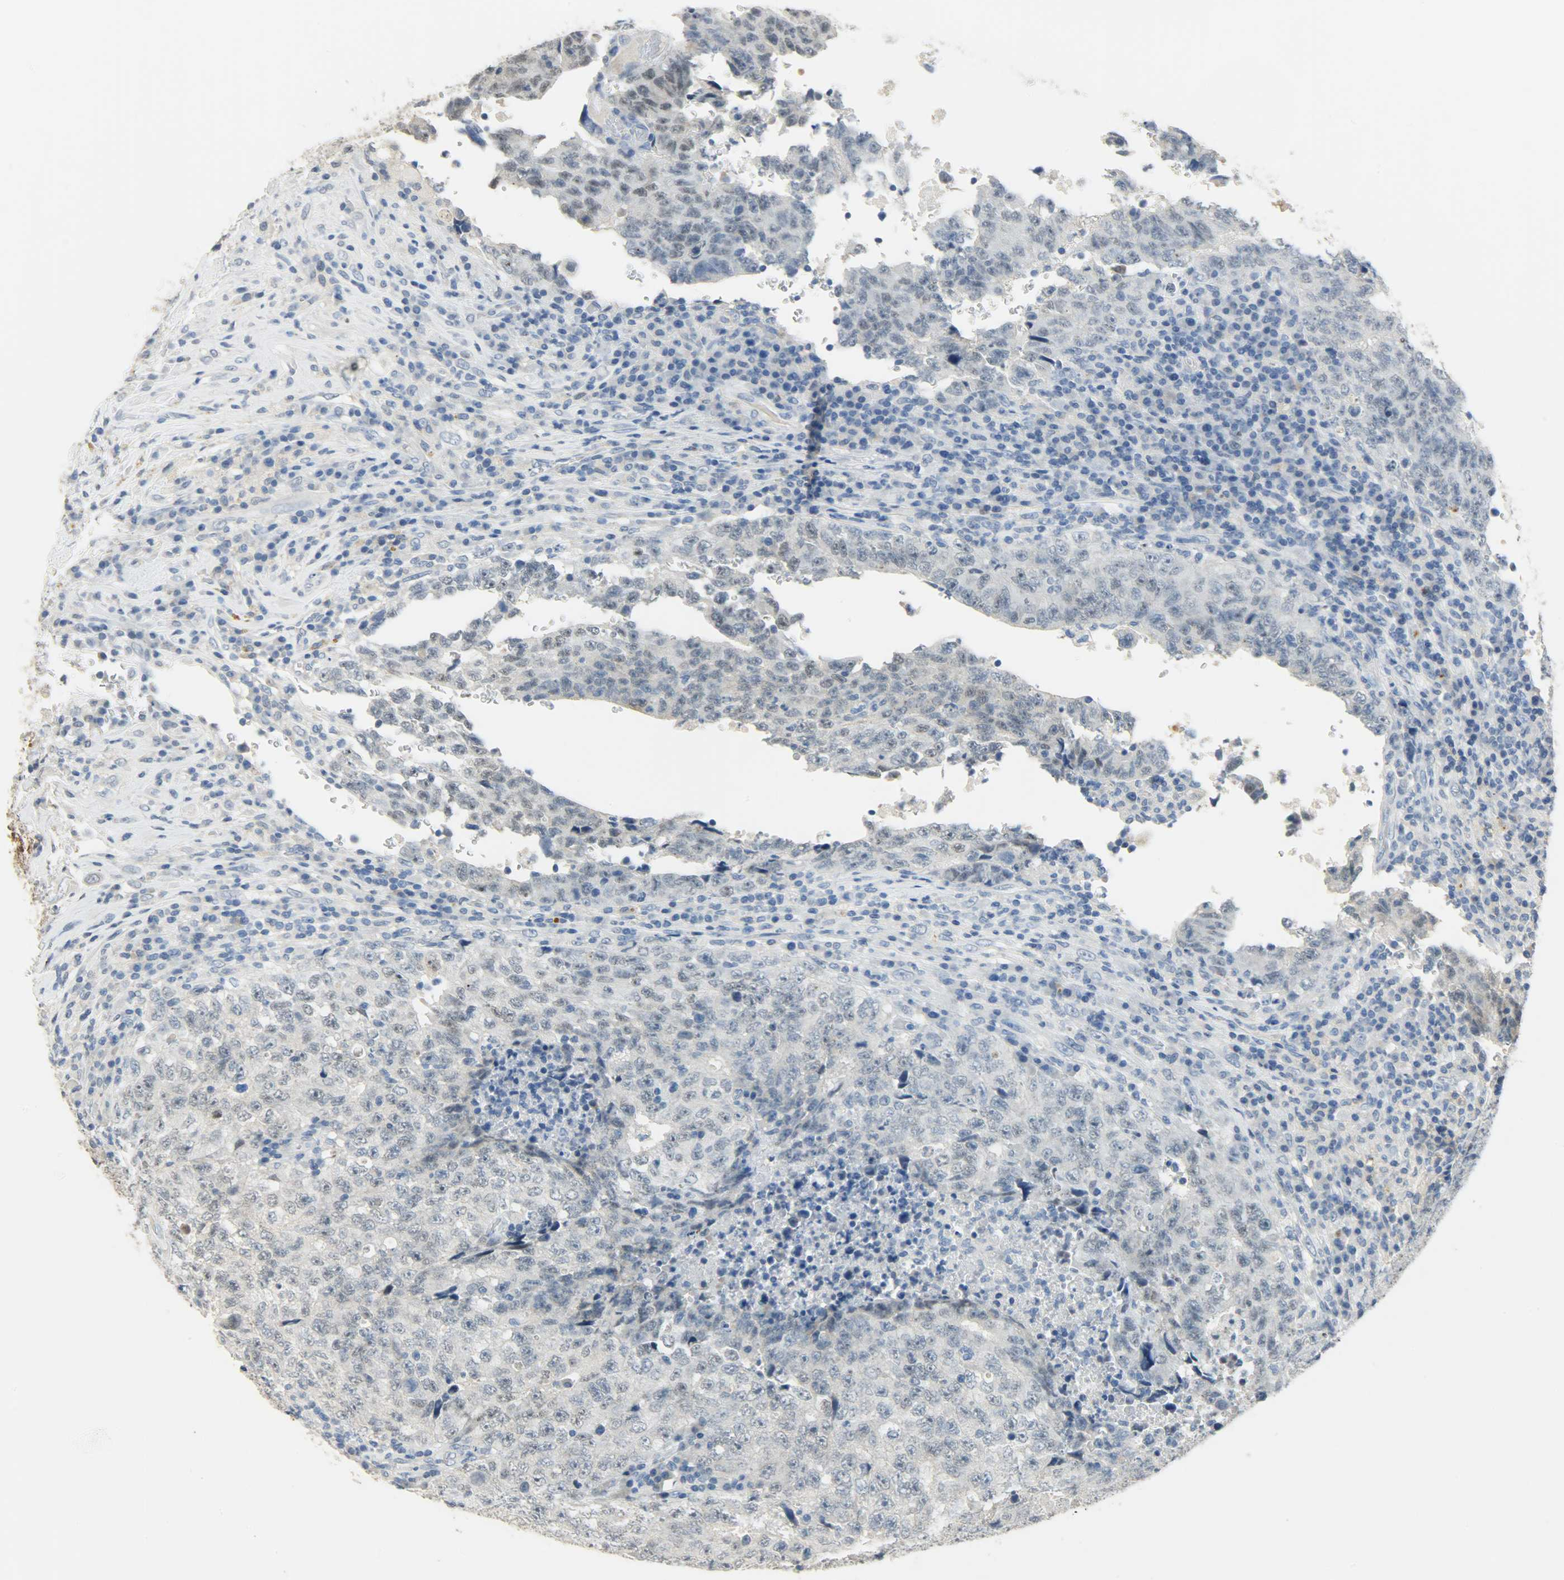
{"staining": {"intensity": "weak", "quantity": "<25%", "location": "nuclear"}, "tissue": "testis cancer", "cell_type": "Tumor cells", "image_type": "cancer", "snomed": [{"axis": "morphology", "description": "Necrosis, NOS"}, {"axis": "morphology", "description": "Carcinoma, Embryonal, NOS"}, {"axis": "topography", "description": "Testis"}], "caption": "Immunohistochemical staining of human testis cancer (embryonal carcinoma) shows no significant staining in tumor cells. (IHC, brightfield microscopy, high magnification).", "gene": "DNAJB6", "patient": {"sex": "male", "age": 19}}